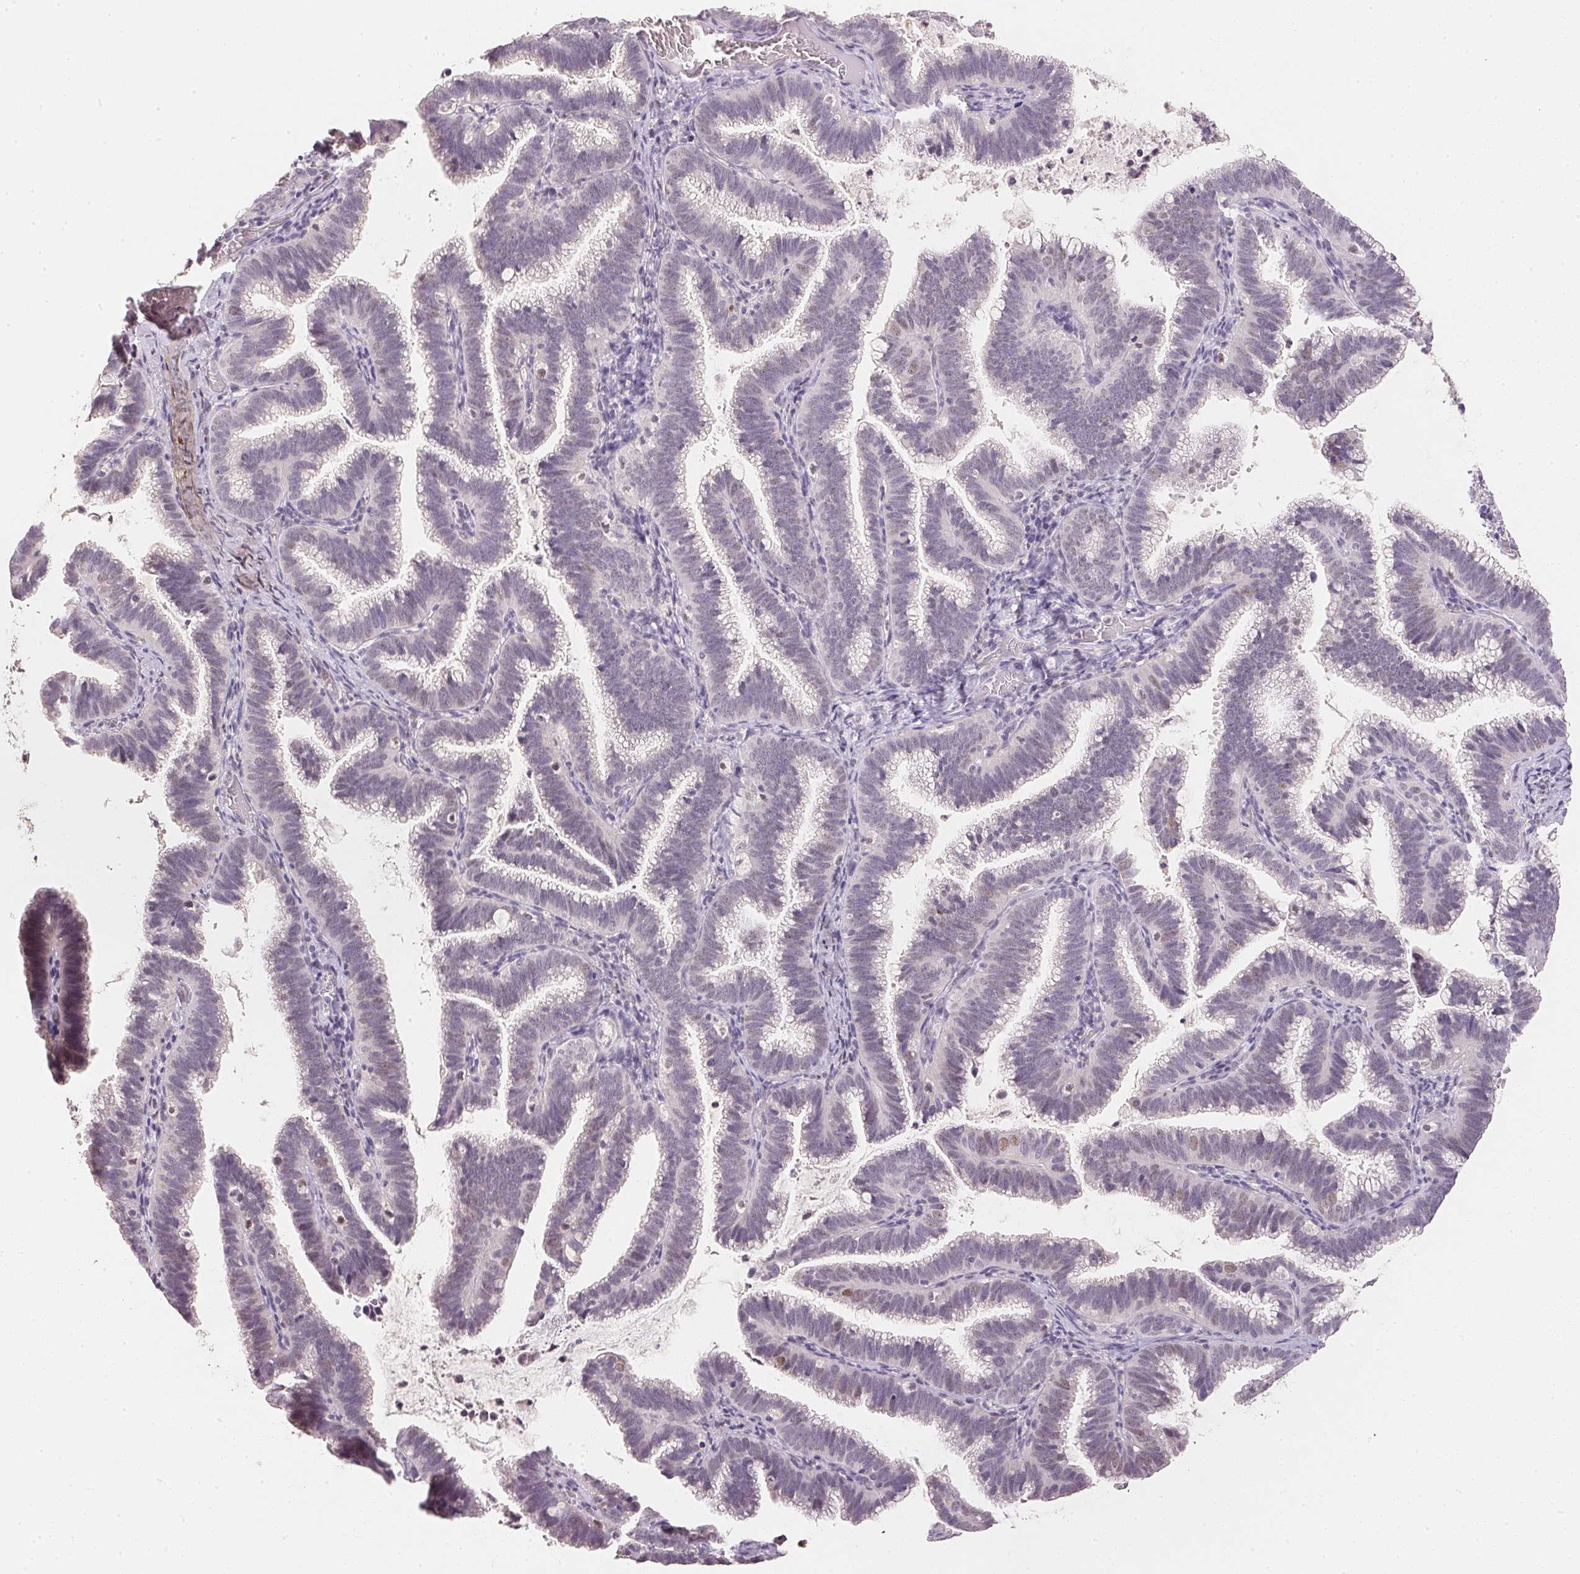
{"staining": {"intensity": "negative", "quantity": "none", "location": "none"}, "tissue": "cervical cancer", "cell_type": "Tumor cells", "image_type": "cancer", "snomed": [{"axis": "morphology", "description": "Adenocarcinoma, NOS"}, {"axis": "topography", "description": "Cervix"}], "caption": "A micrograph of adenocarcinoma (cervical) stained for a protein demonstrates no brown staining in tumor cells.", "gene": "POLR3G", "patient": {"sex": "female", "age": 61}}